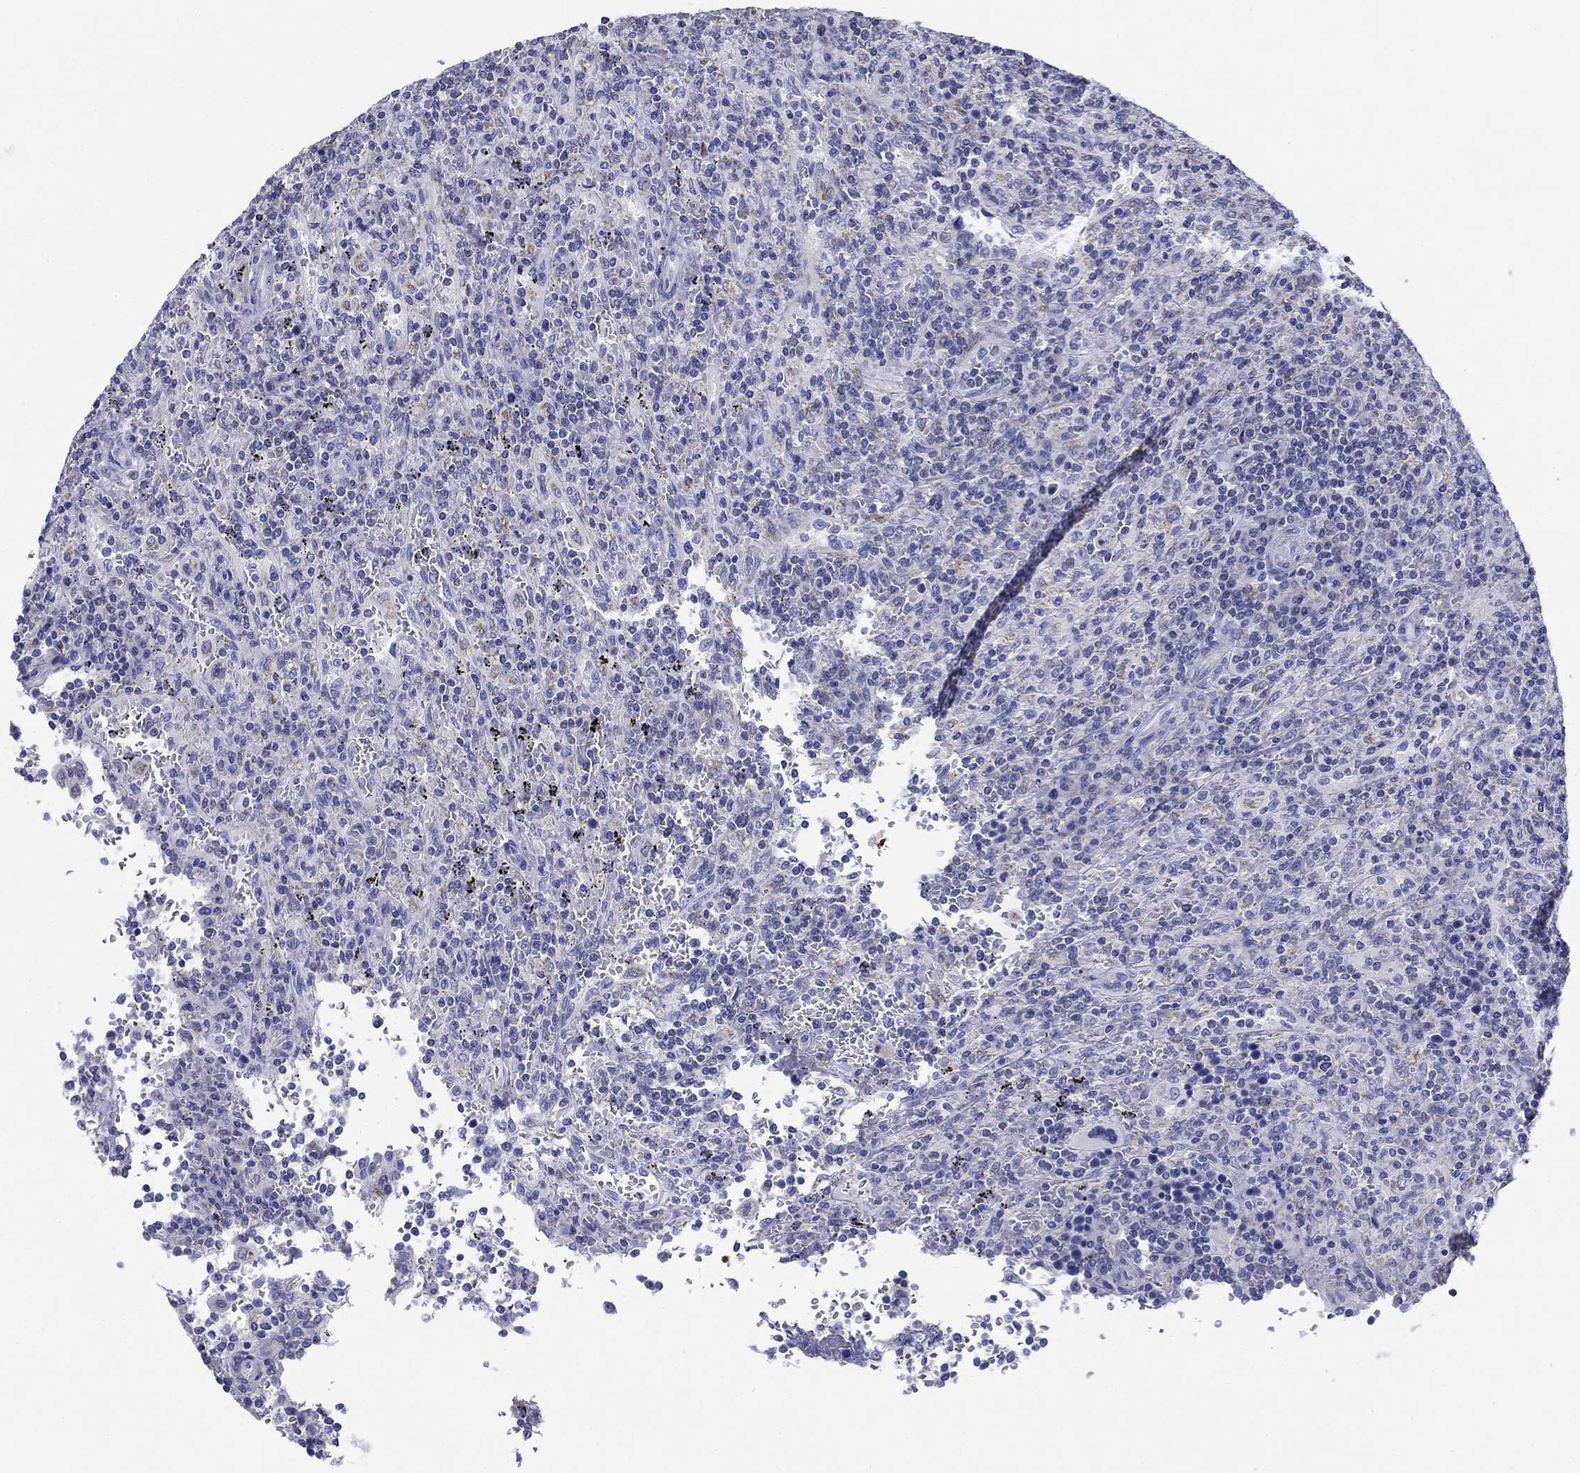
{"staining": {"intensity": "negative", "quantity": "none", "location": "none"}, "tissue": "lymphoma", "cell_type": "Tumor cells", "image_type": "cancer", "snomed": [{"axis": "morphology", "description": "Malignant lymphoma, non-Hodgkin's type, Low grade"}, {"axis": "topography", "description": "Spleen"}], "caption": "Immunohistochemical staining of low-grade malignant lymphoma, non-Hodgkin's type shows no significant positivity in tumor cells. The staining was performed using DAB (3,3'-diaminobenzidine) to visualize the protein expression in brown, while the nuclei were stained in blue with hematoxylin (Magnification: 20x).", "gene": "UPB1", "patient": {"sex": "male", "age": 62}}